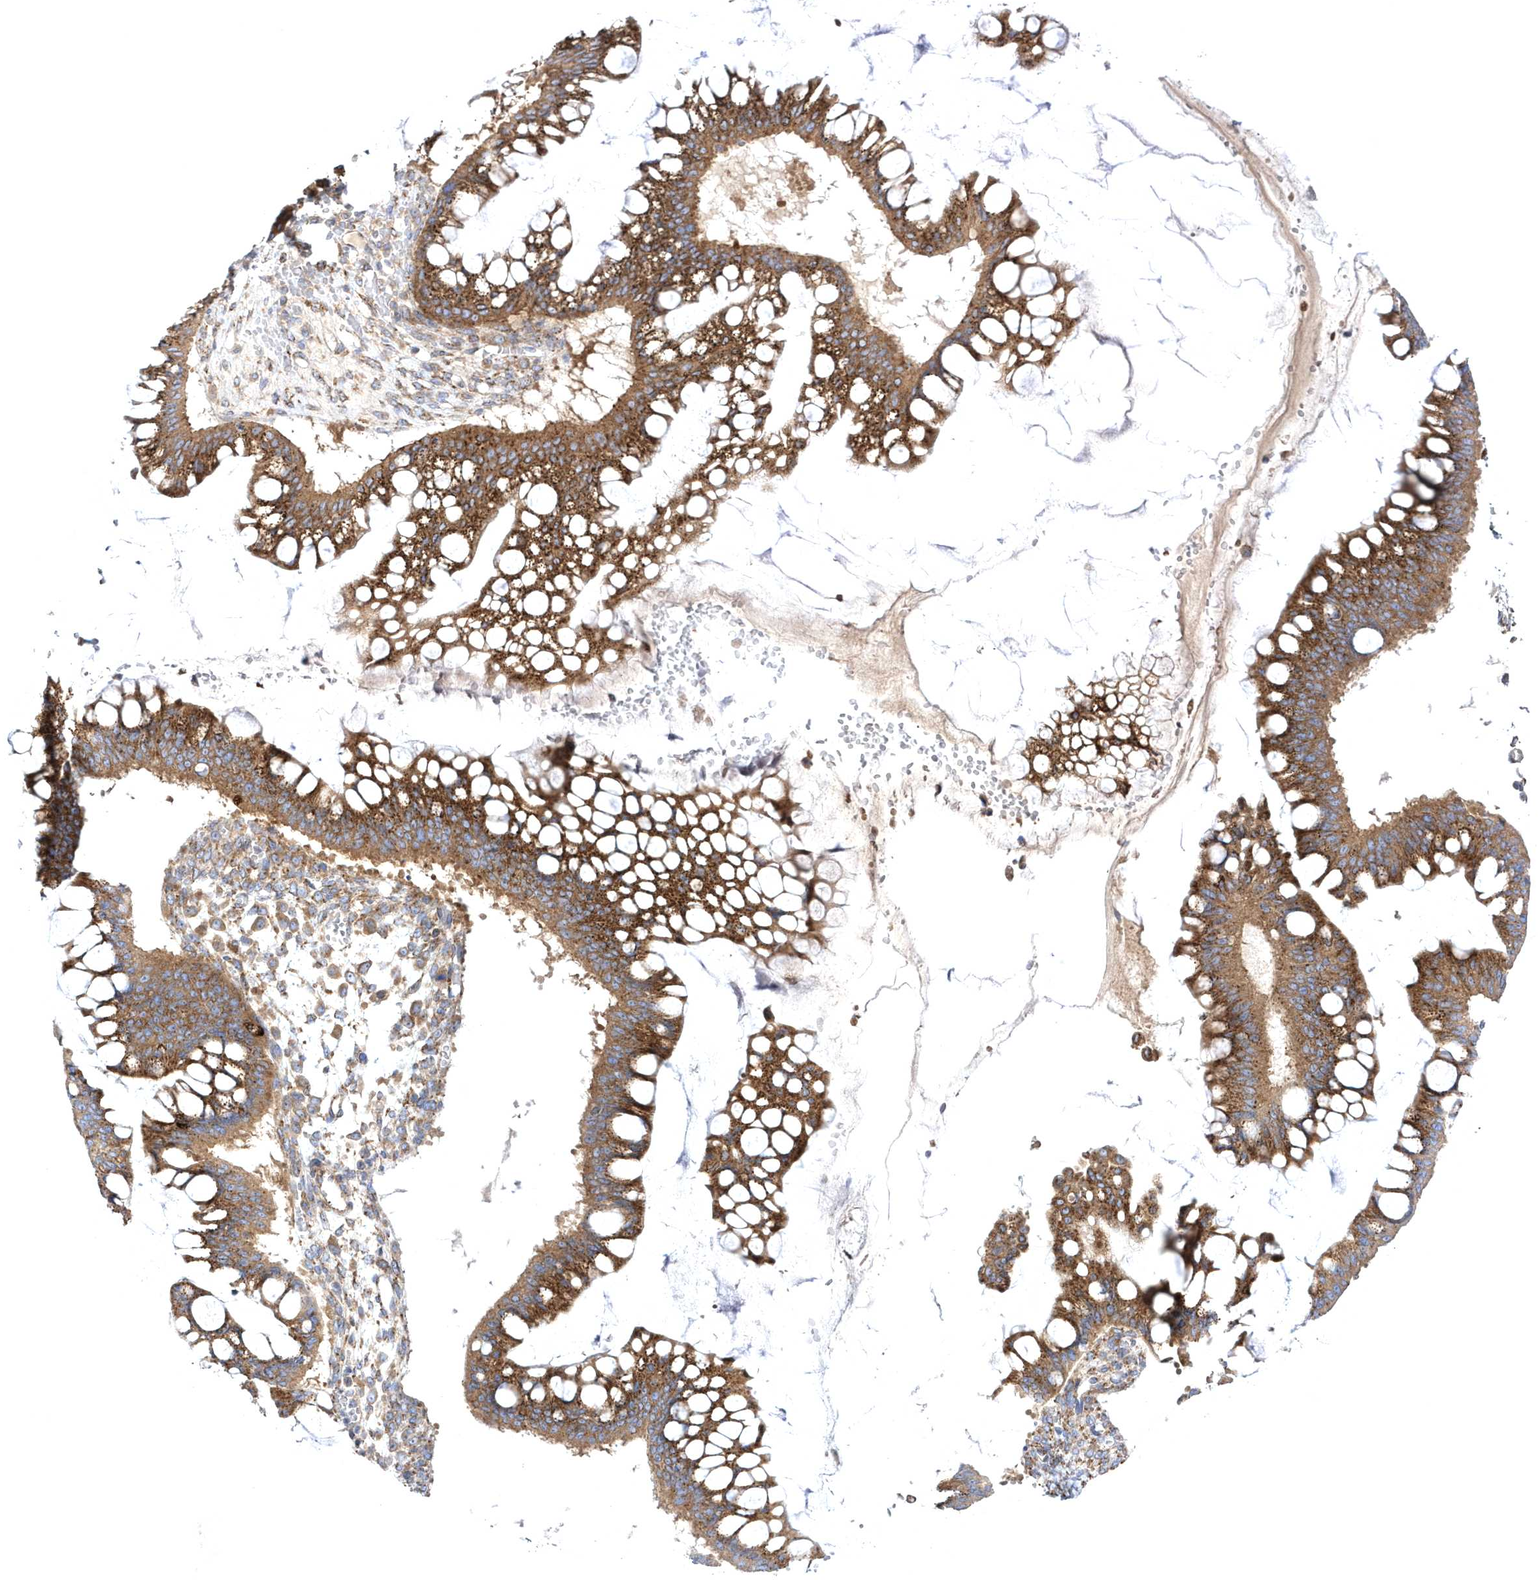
{"staining": {"intensity": "moderate", "quantity": ">75%", "location": "cytoplasmic/membranous"}, "tissue": "ovarian cancer", "cell_type": "Tumor cells", "image_type": "cancer", "snomed": [{"axis": "morphology", "description": "Cystadenocarcinoma, mucinous, NOS"}, {"axis": "topography", "description": "Ovary"}], "caption": "Moderate cytoplasmic/membranous protein positivity is identified in approximately >75% of tumor cells in ovarian cancer.", "gene": "COPB2", "patient": {"sex": "female", "age": 73}}